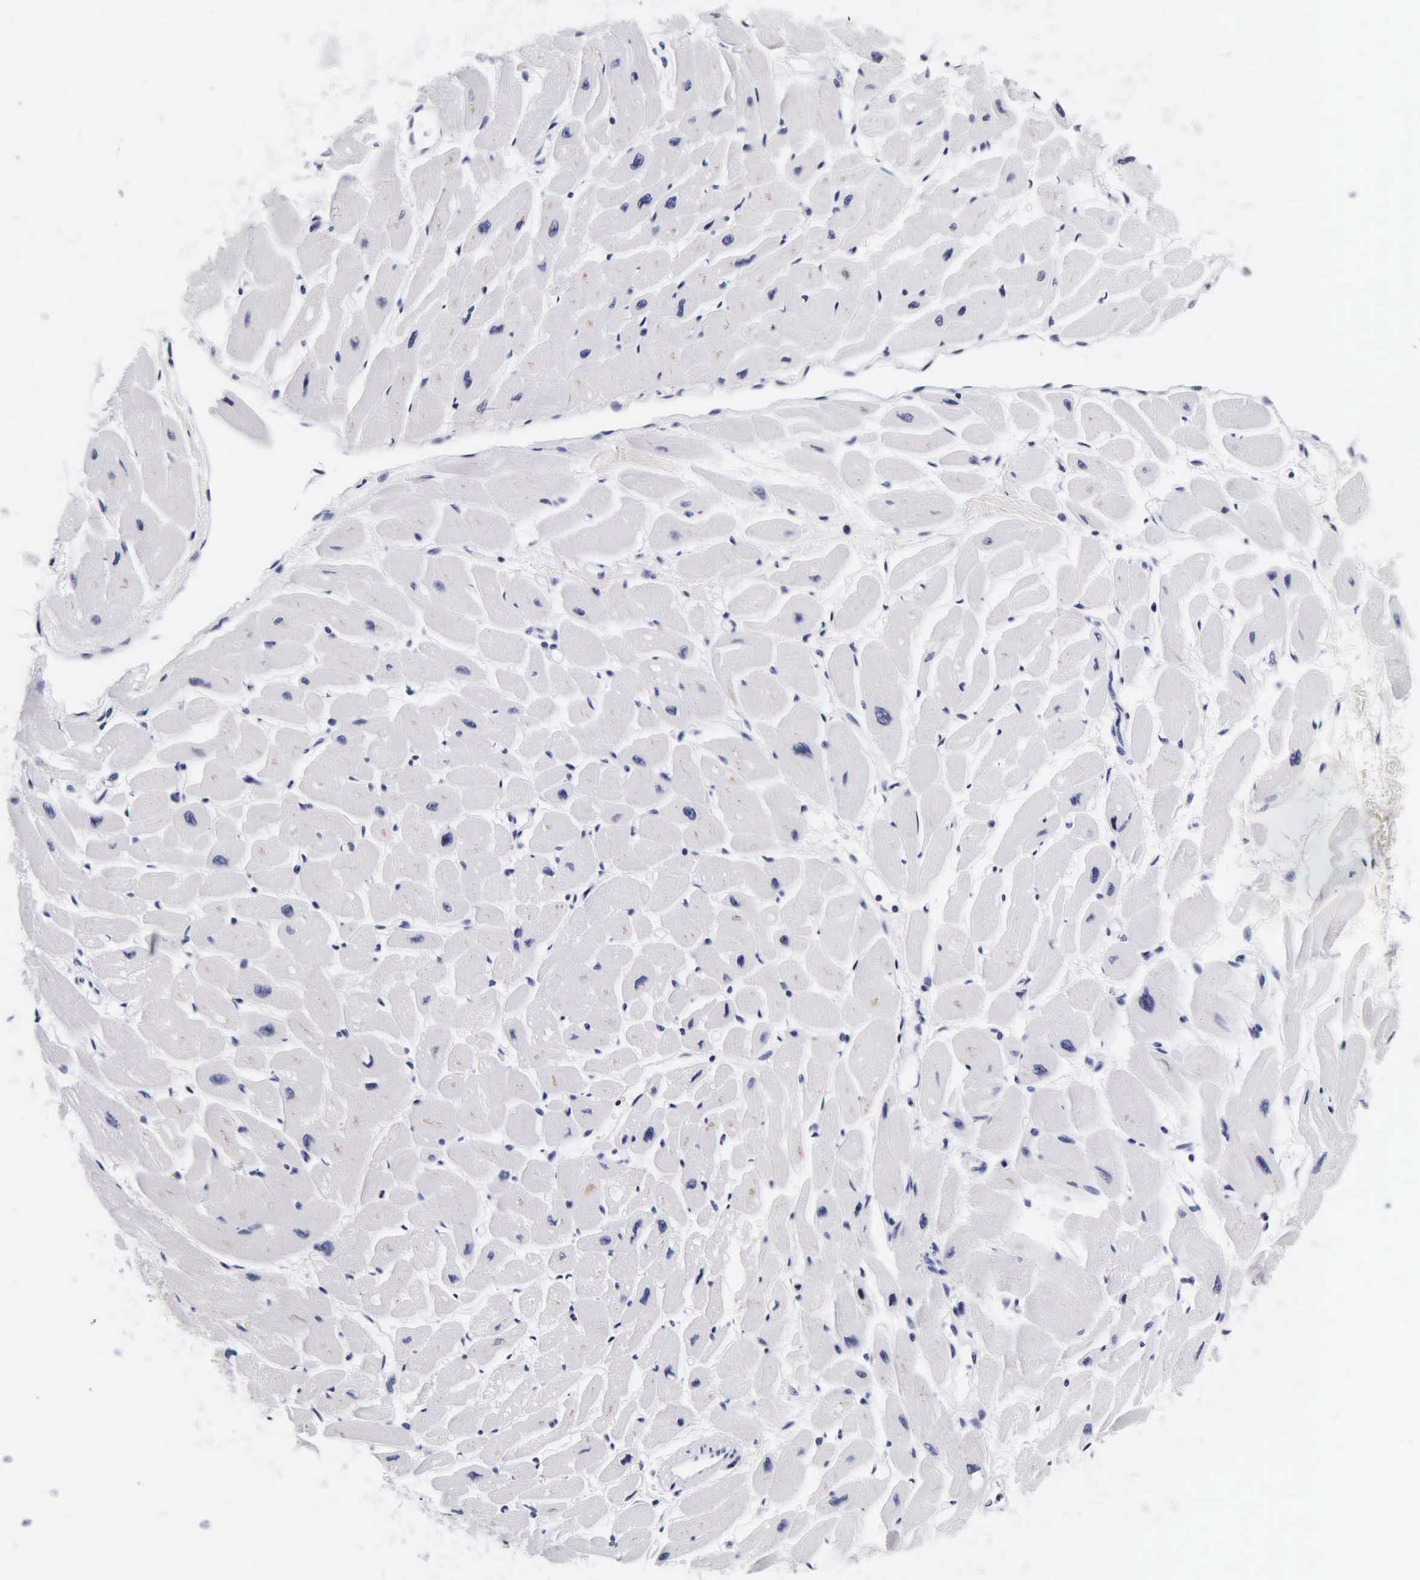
{"staining": {"intensity": "negative", "quantity": "none", "location": "none"}, "tissue": "heart muscle", "cell_type": "Cardiomyocytes", "image_type": "normal", "snomed": [{"axis": "morphology", "description": "Normal tissue, NOS"}, {"axis": "topography", "description": "Heart"}], "caption": "This is an immunohistochemistry (IHC) image of benign heart muscle. There is no positivity in cardiomyocytes.", "gene": "KRT18", "patient": {"sex": "female", "age": 54}}